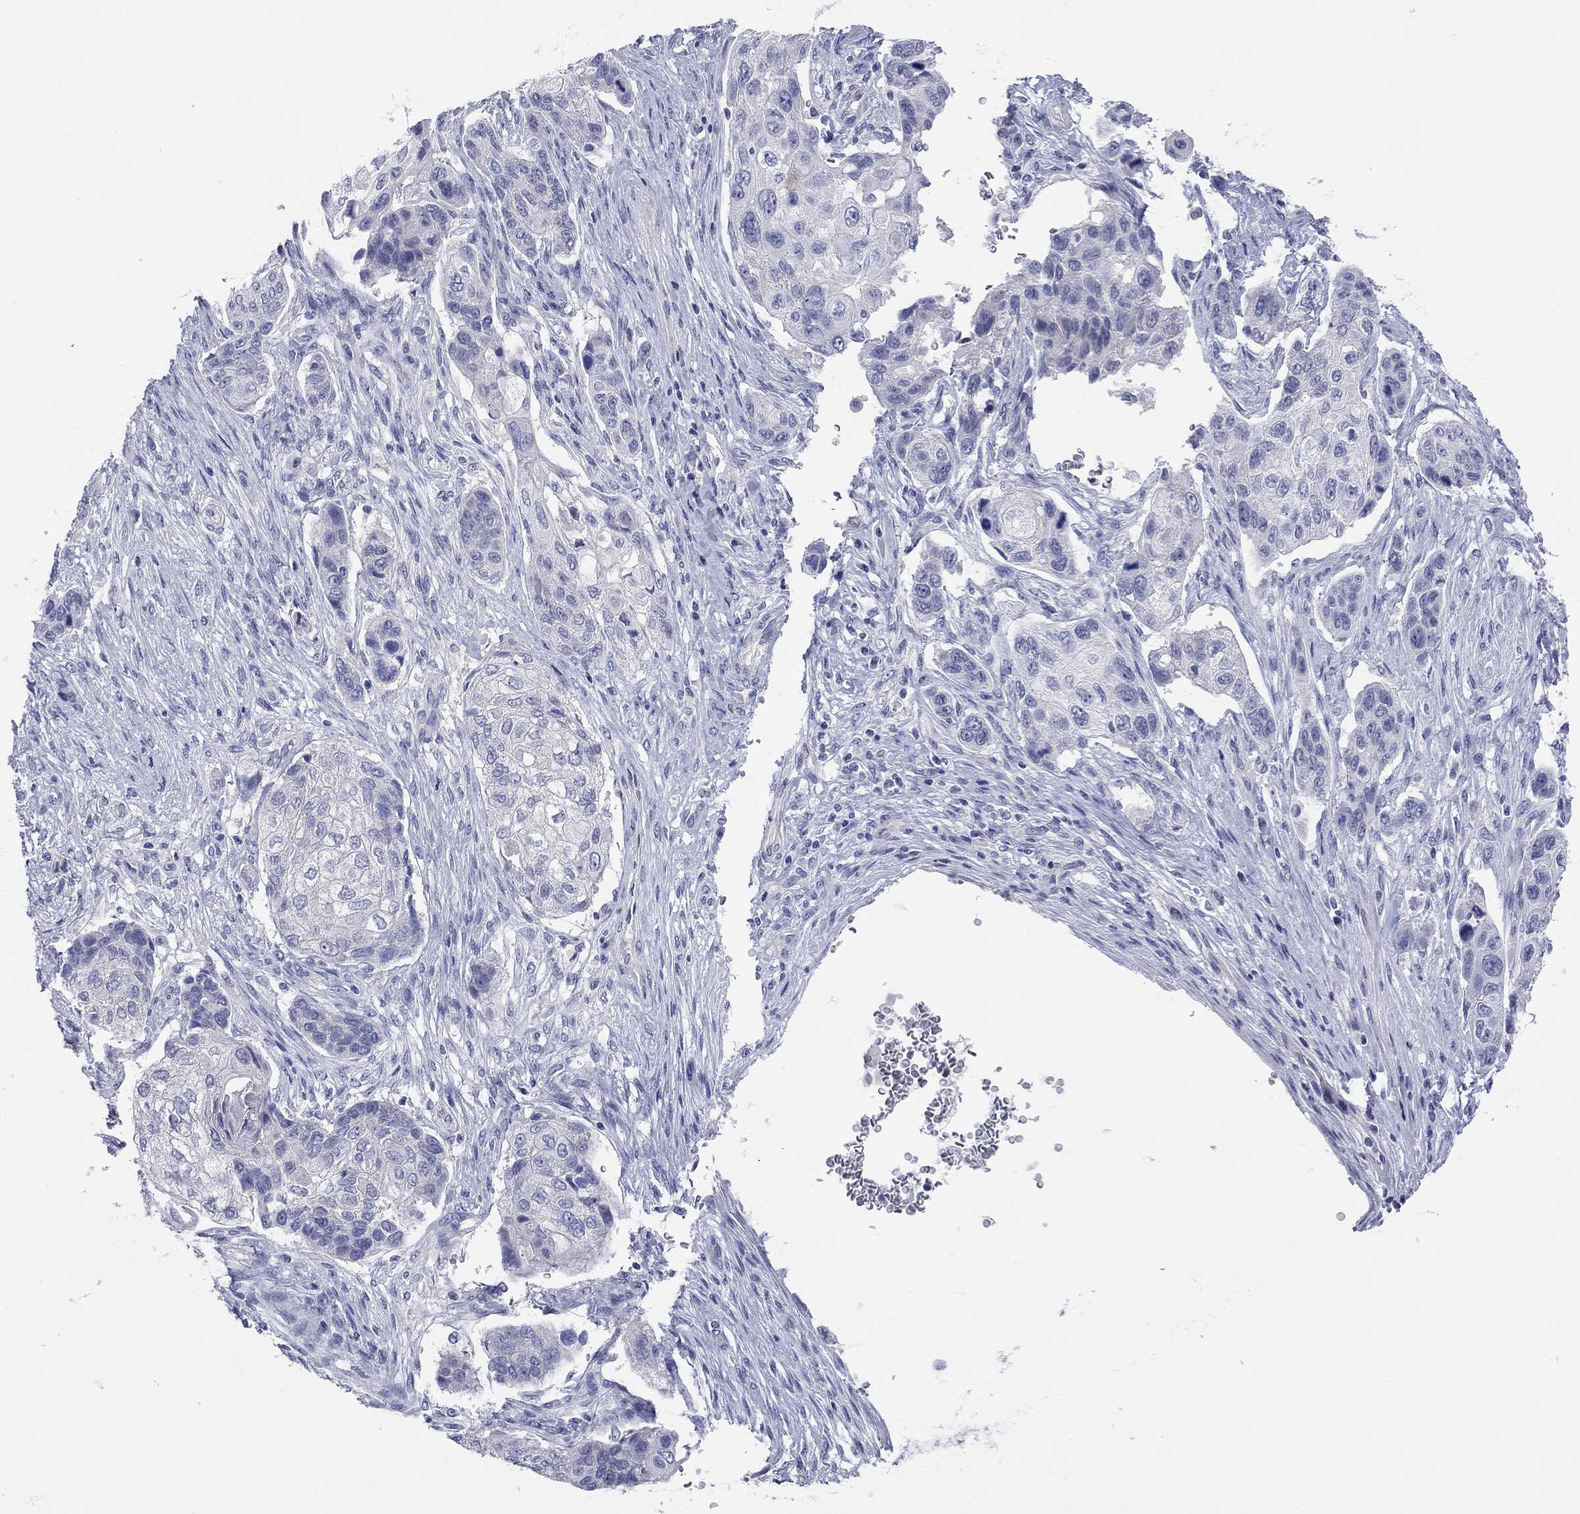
{"staining": {"intensity": "negative", "quantity": "none", "location": "none"}, "tissue": "lung cancer", "cell_type": "Tumor cells", "image_type": "cancer", "snomed": [{"axis": "morphology", "description": "Normal tissue, NOS"}, {"axis": "morphology", "description": "Squamous cell carcinoma, NOS"}, {"axis": "topography", "description": "Bronchus"}, {"axis": "topography", "description": "Lung"}], "caption": "High power microscopy micrograph of an immunohistochemistry micrograph of lung squamous cell carcinoma, revealing no significant expression in tumor cells.", "gene": "TMEM221", "patient": {"sex": "male", "age": 69}}